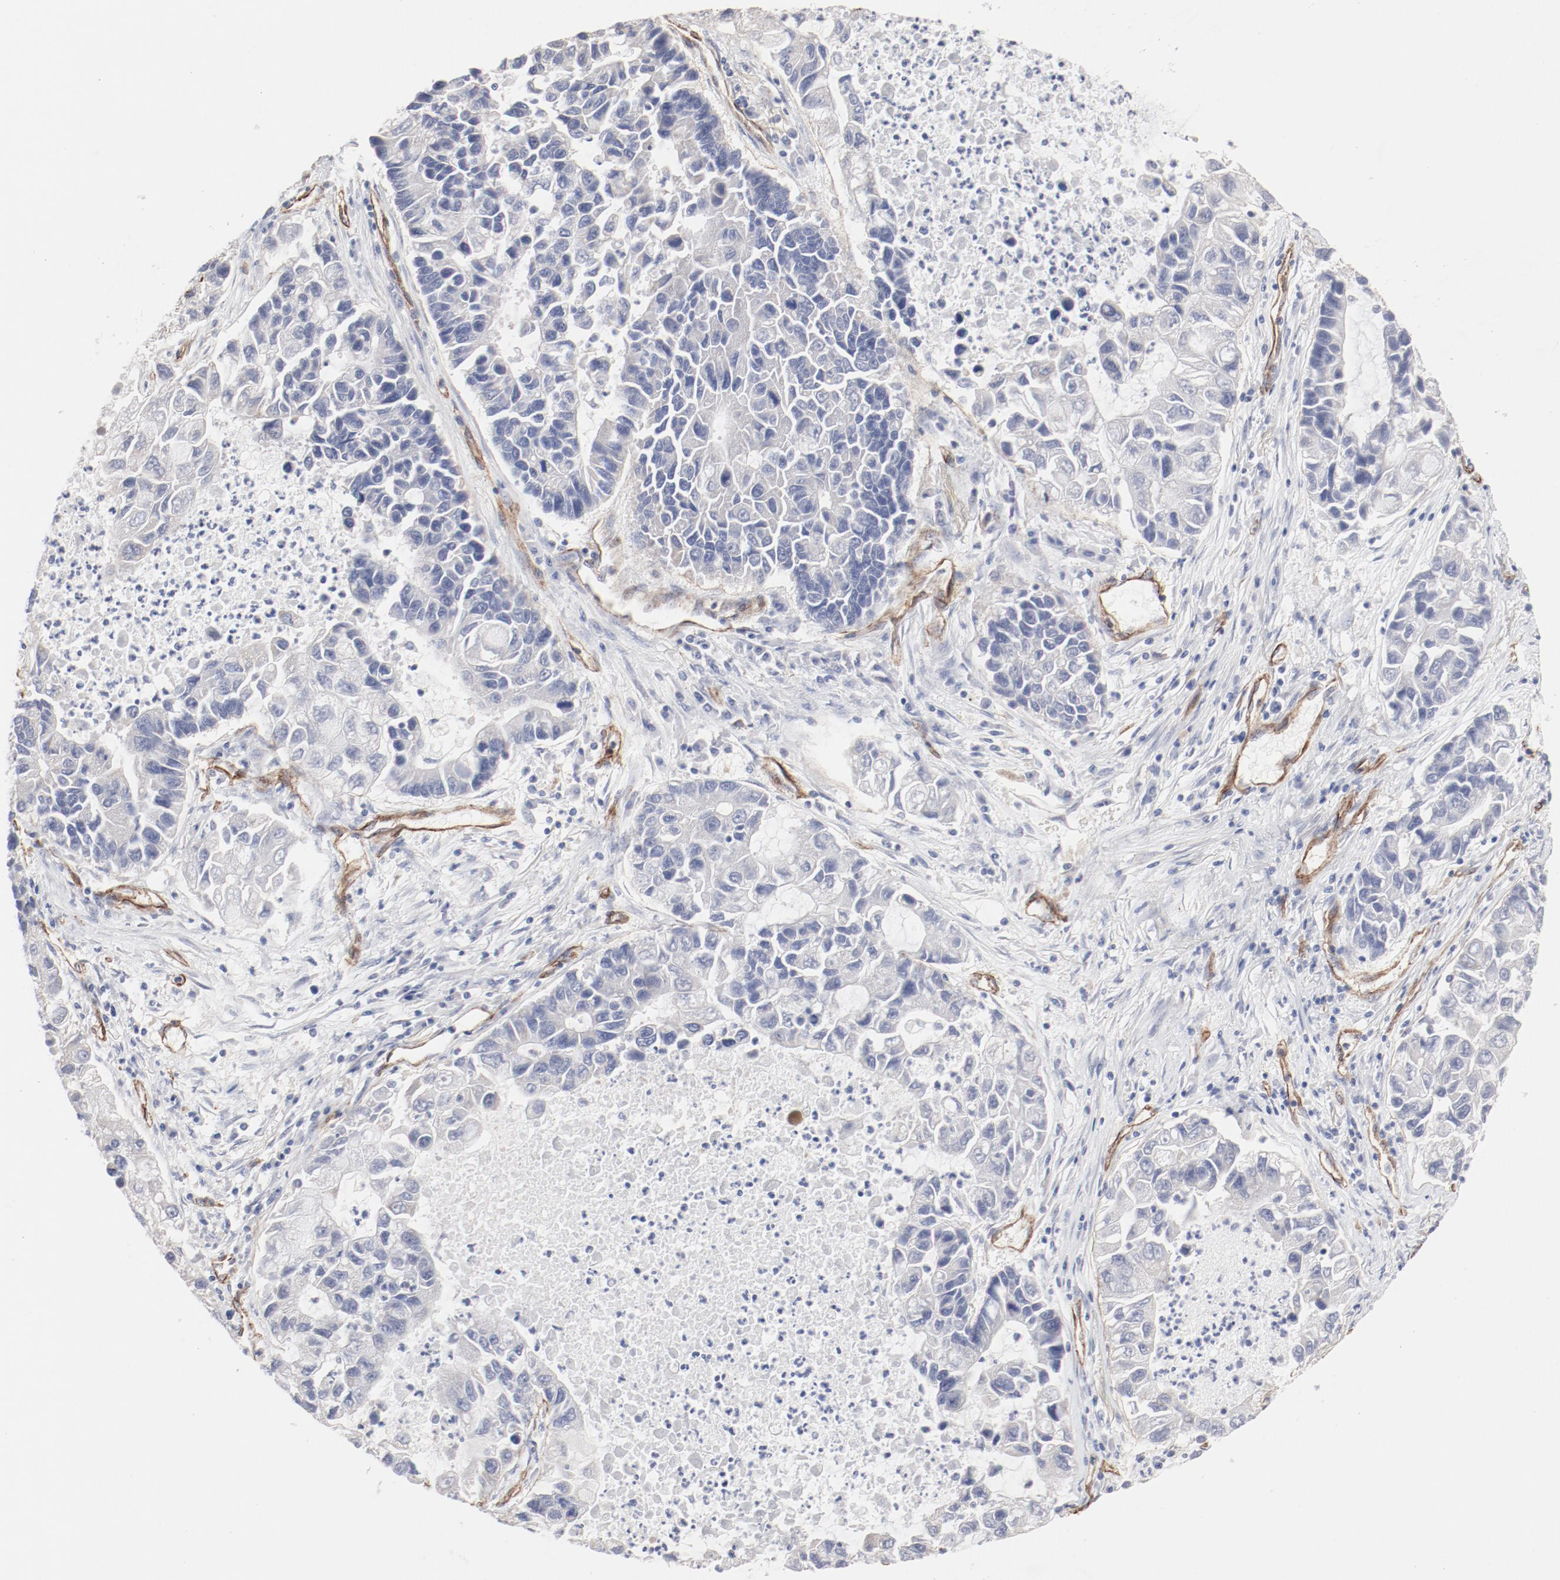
{"staining": {"intensity": "negative", "quantity": "none", "location": "none"}, "tissue": "lung cancer", "cell_type": "Tumor cells", "image_type": "cancer", "snomed": [{"axis": "morphology", "description": "Adenocarcinoma, NOS"}, {"axis": "topography", "description": "Lung"}], "caption": "This histopathology image is of adenocarcinoma (lung) stained with immunohistochemistry (IHC) to label a protein in brown with the nuclei are counter-stained blue. There is no positivity in tumor cells. (DAB (3,3'-diaminobenzidine) IHC with hematoxylin counter stain).", "gene": "MAGED4", "patient": {"sex": "female", "age": 51}}